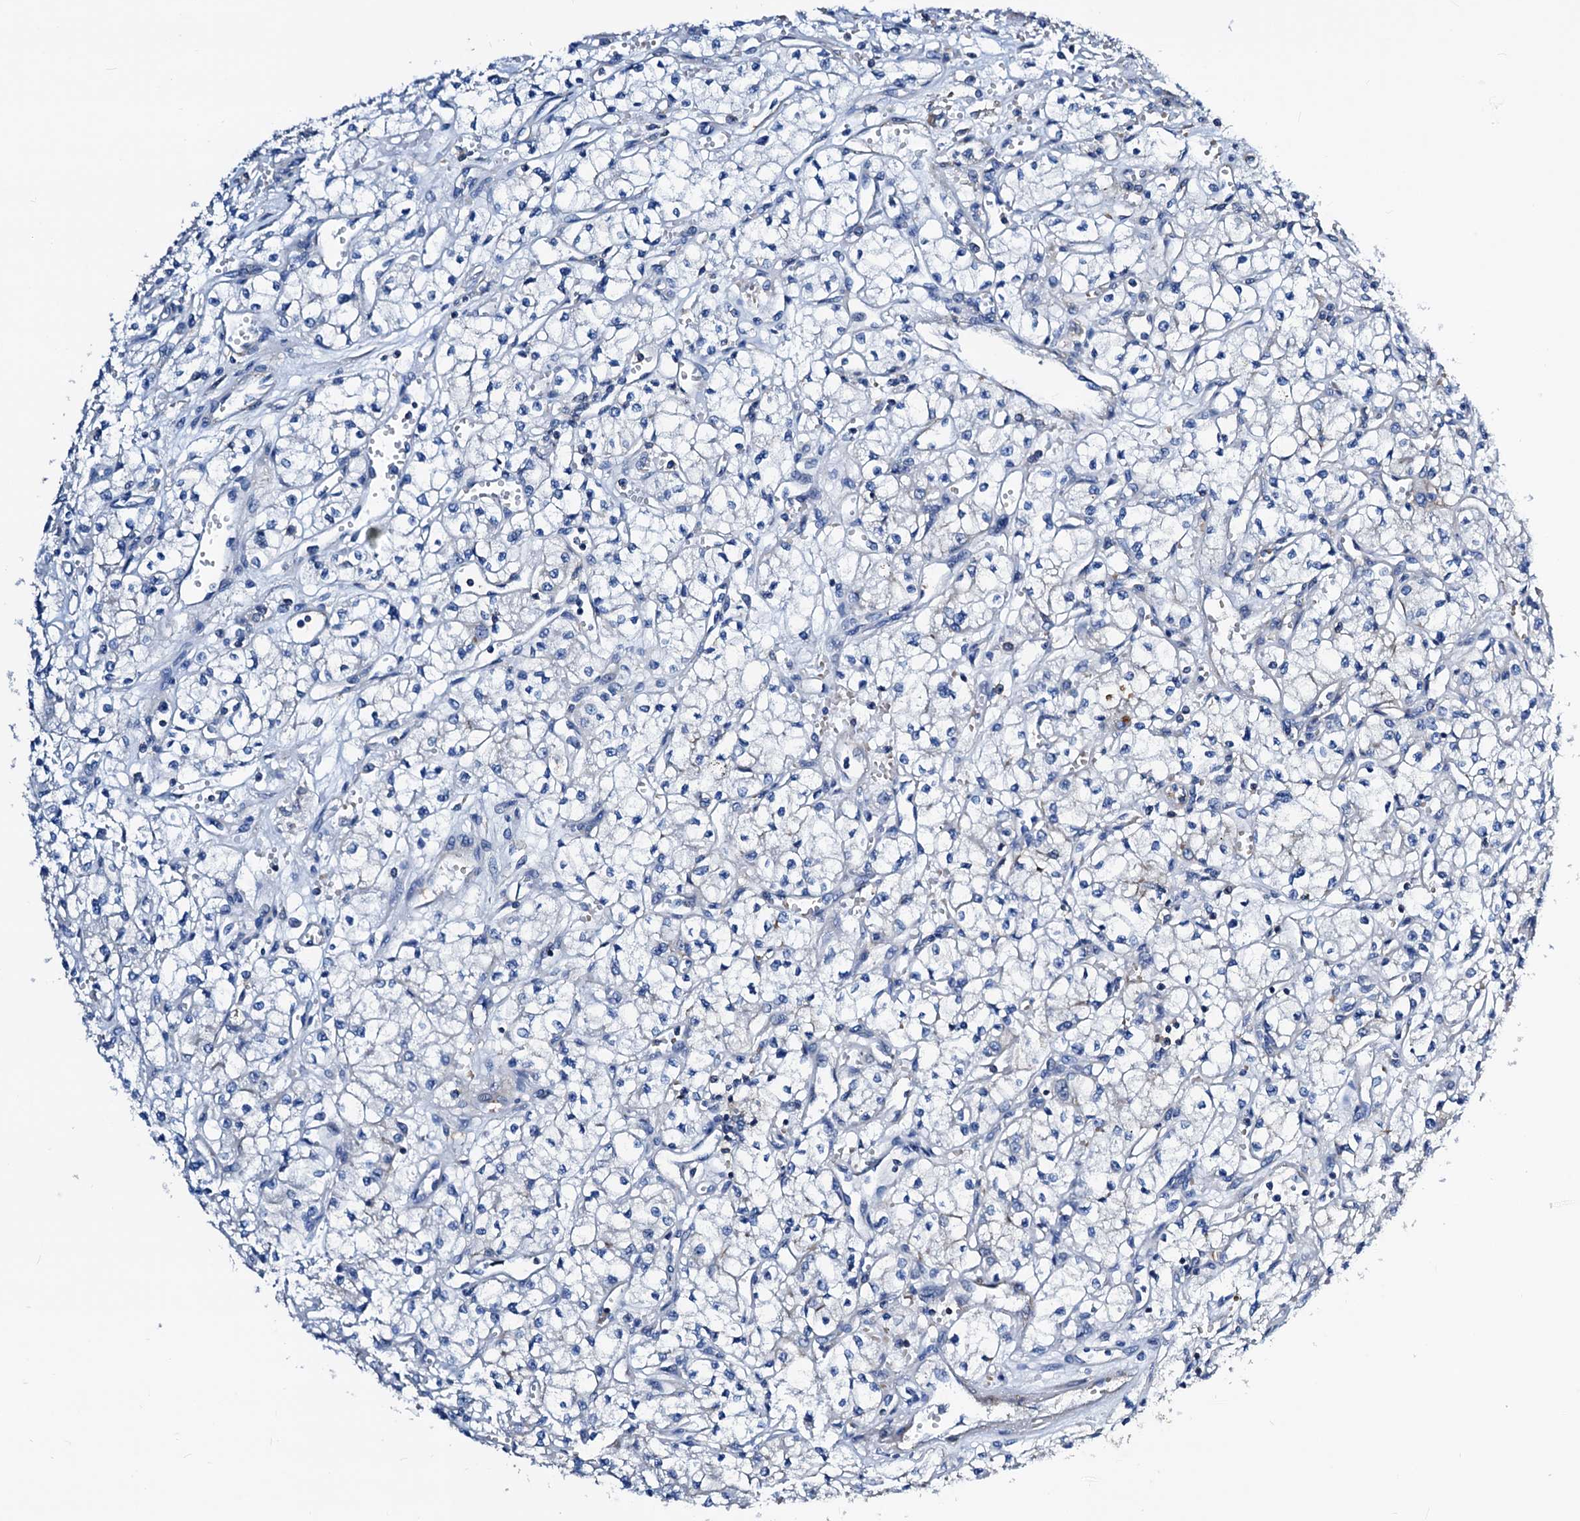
{"staining": {"intensity": "negative", "quantity": "none", "location": "none"}, "tissue": "renal cancer", "cell_type": "Tumor cells", "image_type": "cancer", "snomed": [{"axis": "morphology", "description": "Adenocarcinoma, NOS"}, {"axis": "topography", "description": "Kidney"}], "caption": "A histopathology image of human renal cancer is negative for staining in tumor cells. (Stains: DAB (3,3'-diaminobenzidine) immunohistochemistry (IHC) with hematoxylin counter stain, Microscopy: brightfield microscopy at high magnification).", "gene": "GCOM1", "patient": {"sex": "male", "age": 59}}